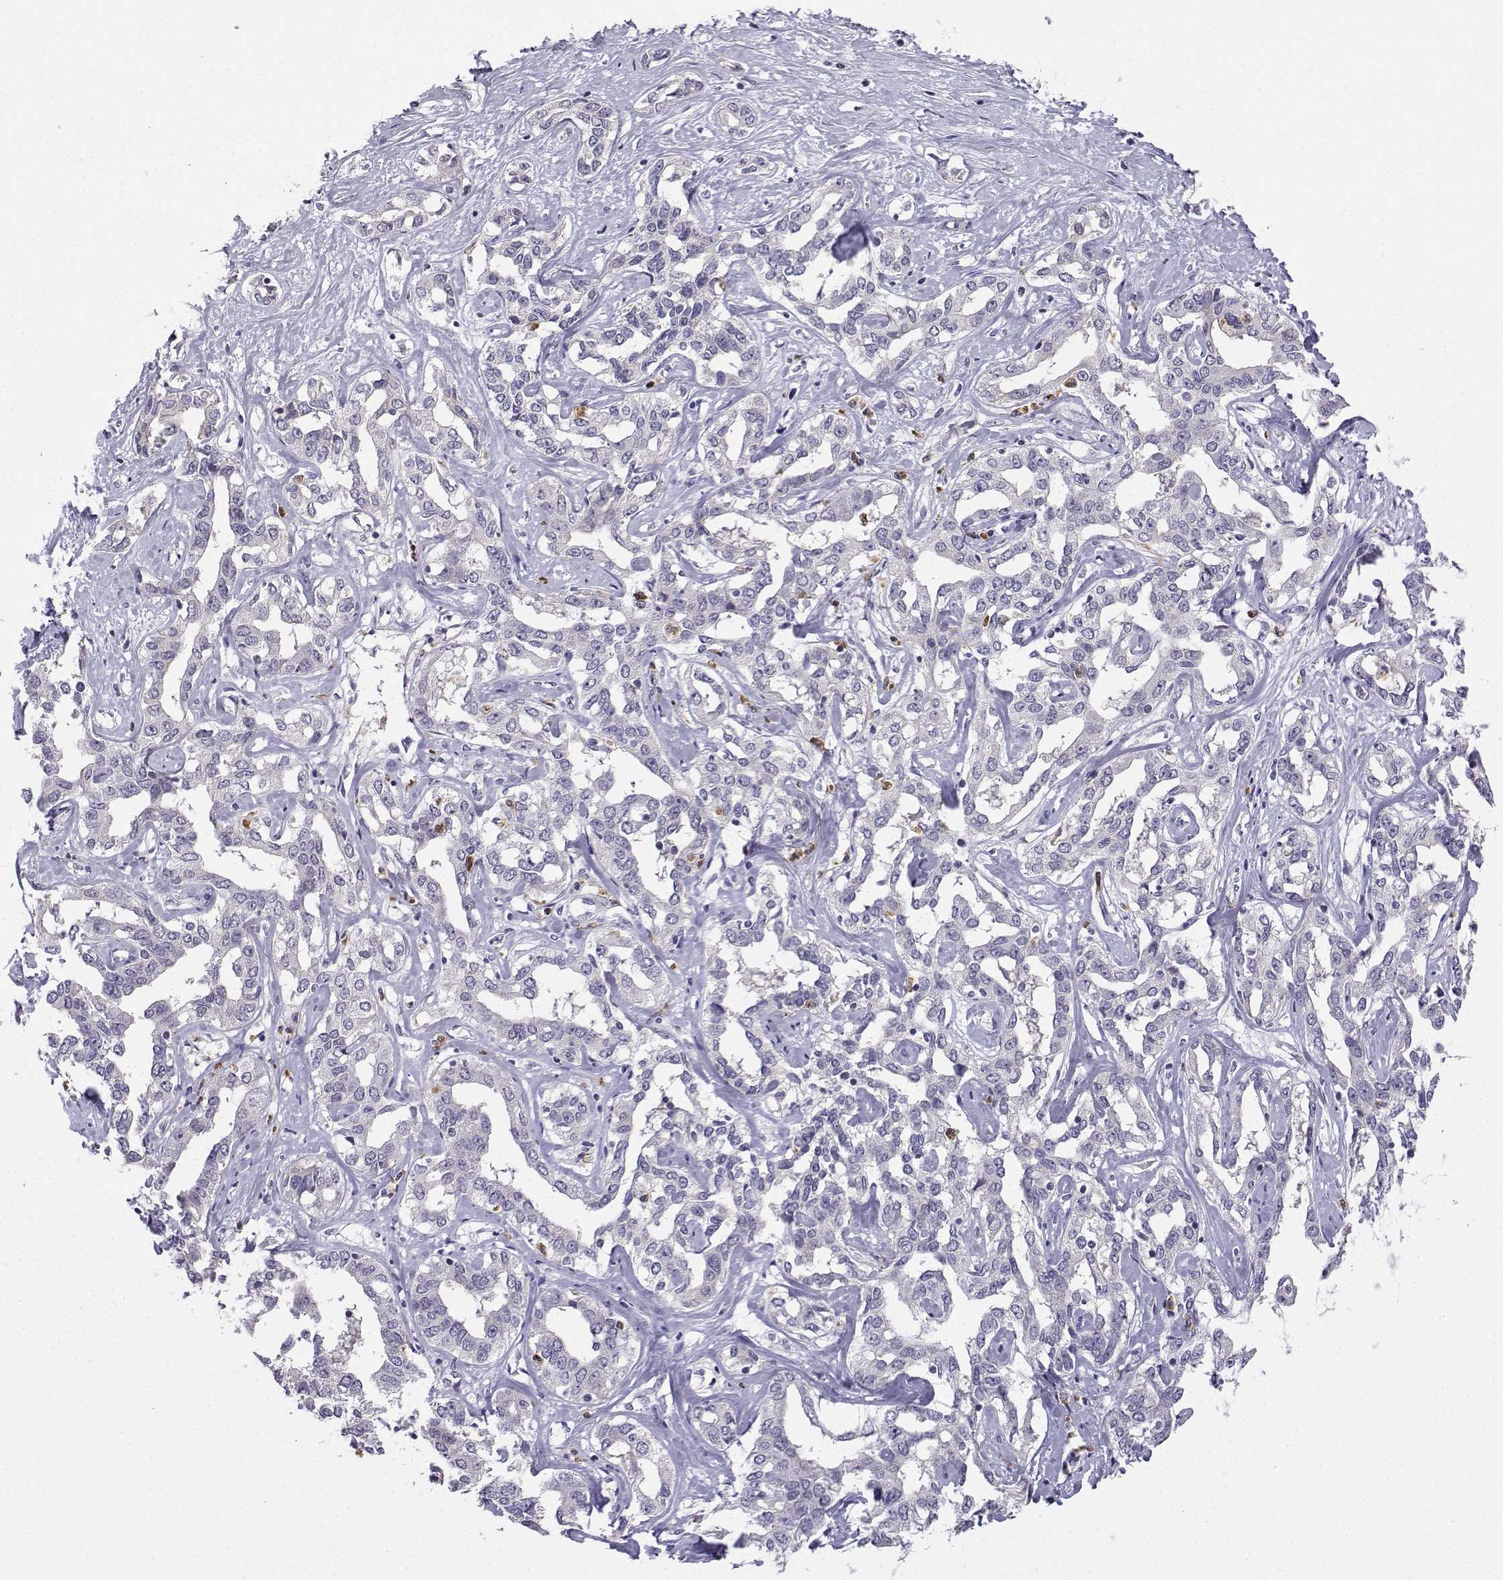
{"staining": {"intensity": "negative", "quantity": "none", "location": "none"}, "tissue": "liver cancer", "cell_type": "Tumor cells", "image_type": "cancer", "snomed": [{"axis": "morphology", "description": "Cholangiocarcinoma"}, {"axis": "topography", "description": "Liver"}], "caption": "High power microscopy micrograph of an IHC photomicrograph of liver cancer, revealing no significant positivity in tumor cells.", "gene": "CALY", "patient": {"sex": "male", "age": 59}}